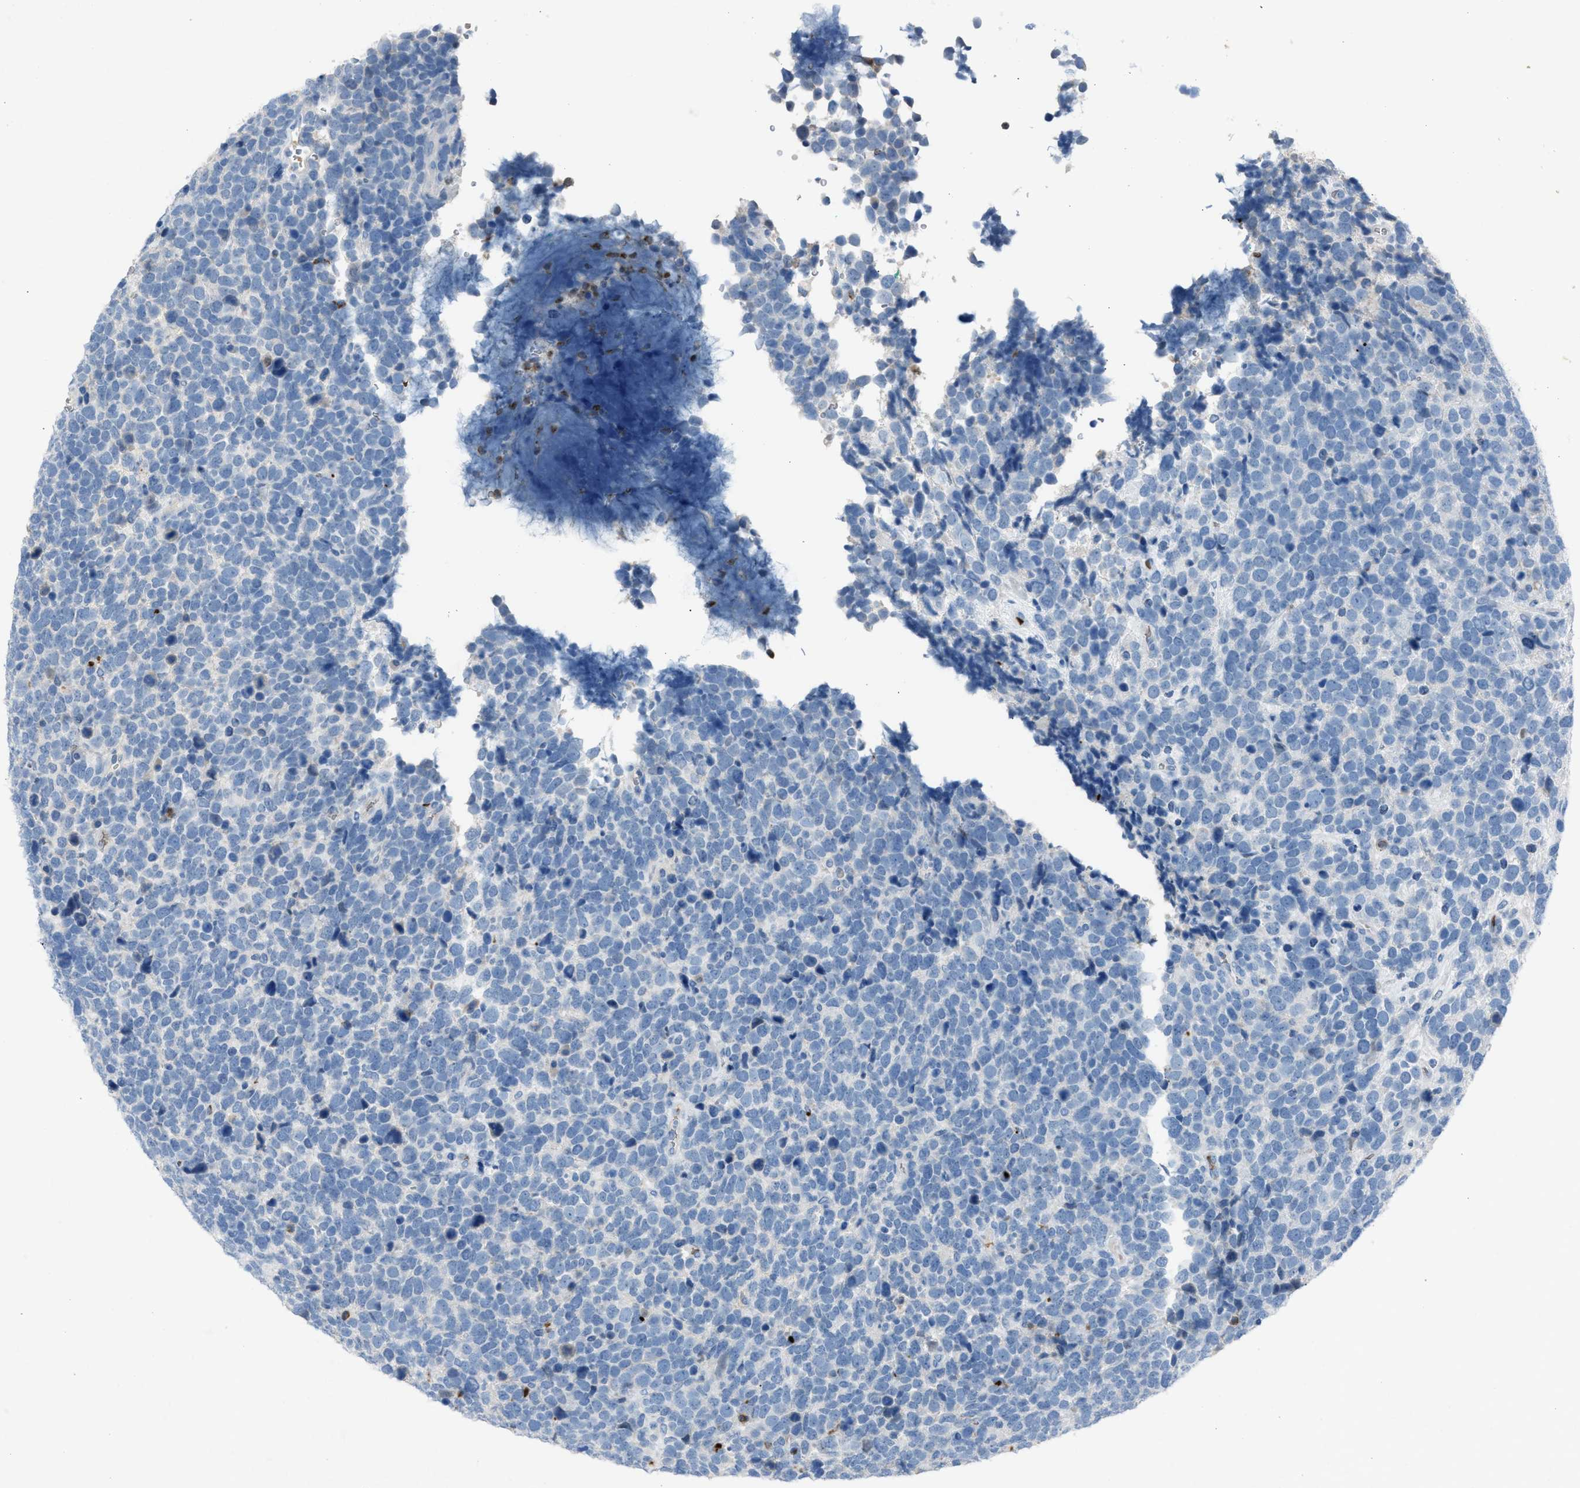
{"staining": {"intensity": "negative", "quantity": "none", "location": "none"}, "tissue": "urothelial cancer", "cell_type": "Tumor cells", "image_type": "cancer", "snomed": [{"axis": "morphology", "description": "Urothelial carcinoma, High grade"}, {"axis": "topography", "description": "Urinary bladder"}], "caption": "IHC histopathology image of neoplastic tissue: urothelial cancer stained with DAB displays no significant protein expression in tumor cells.", "gene": "CFAP77", "patient": {"sex": "female", "age": 82}}